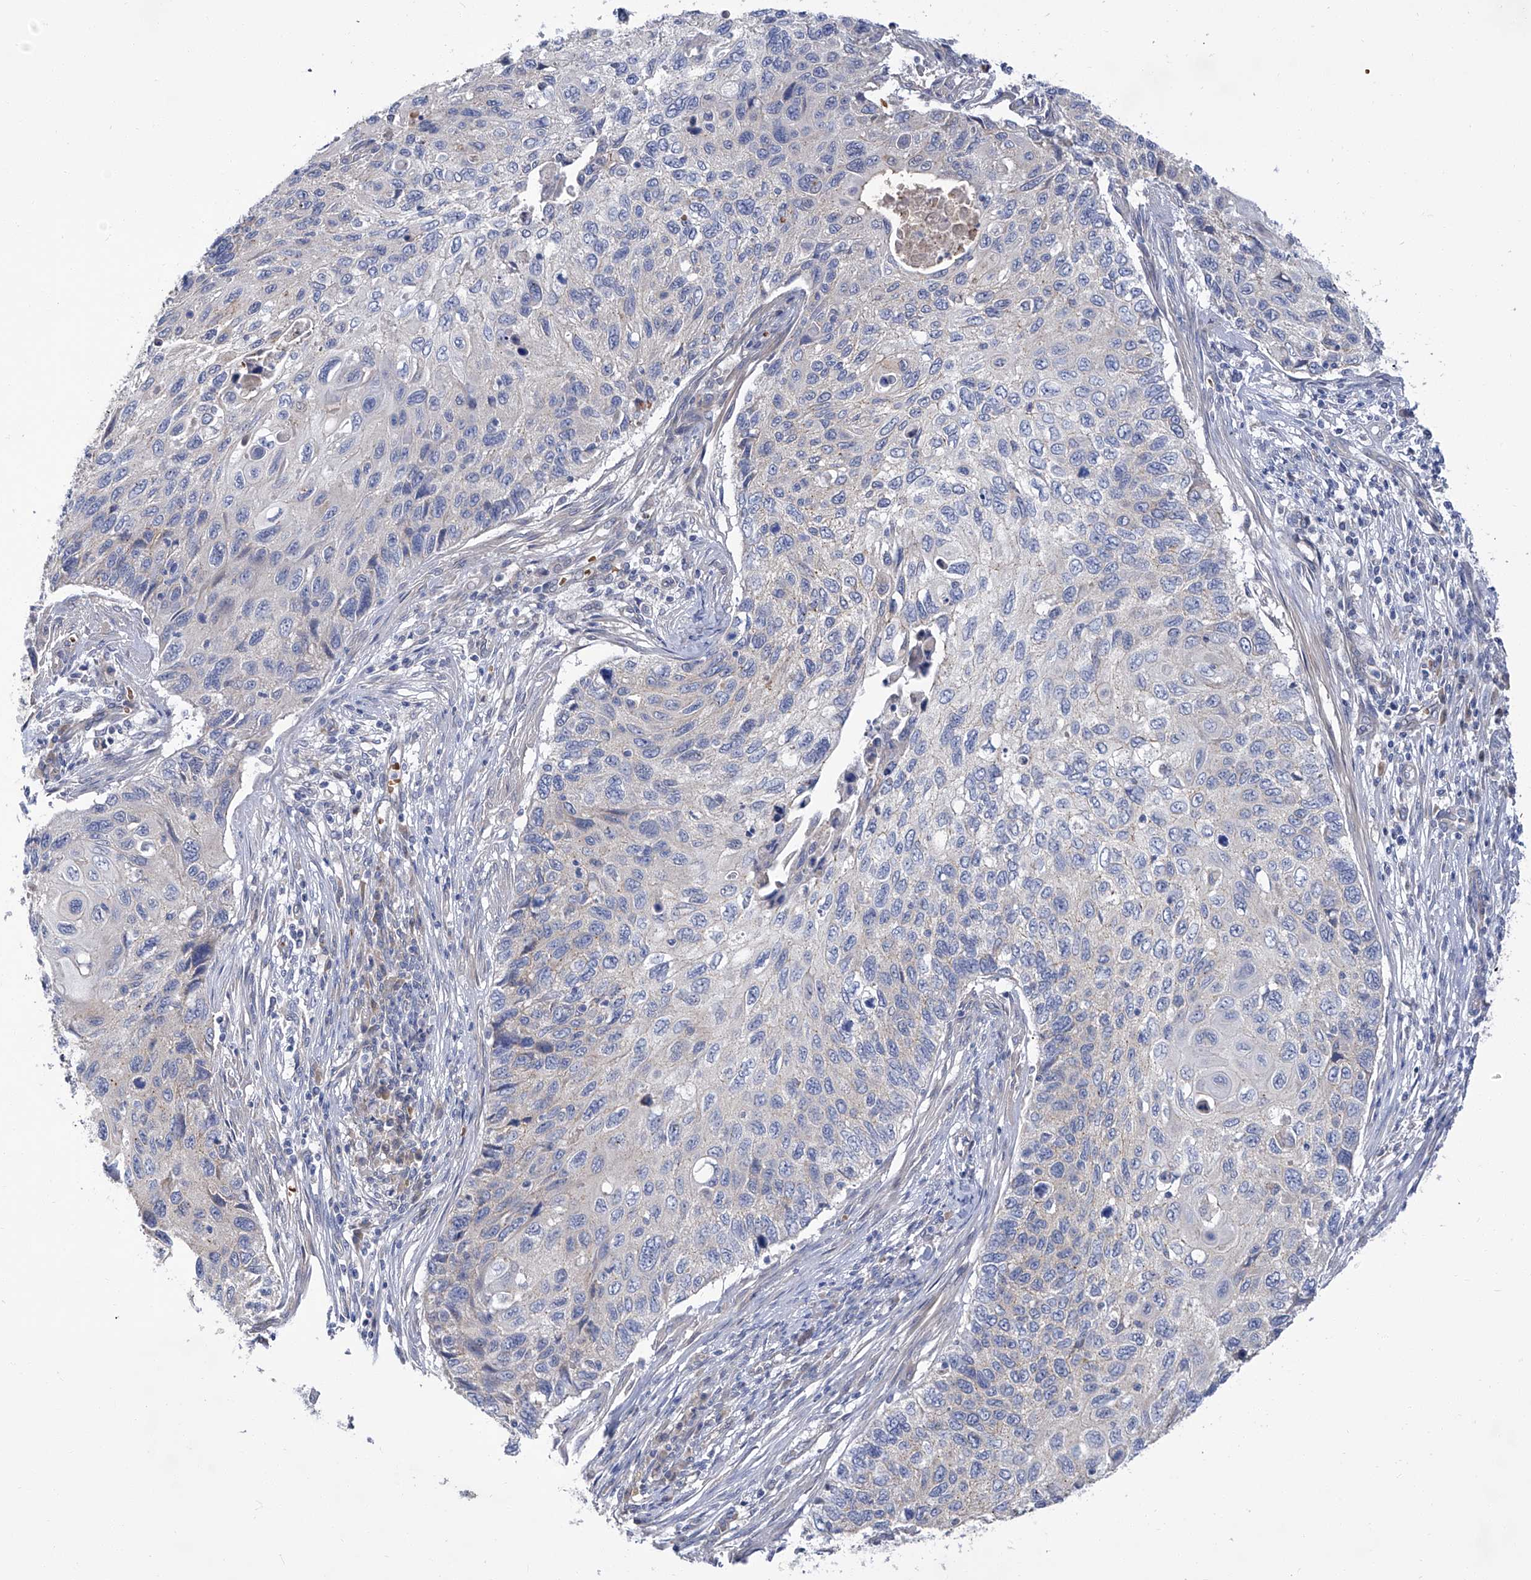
{"staining": {"intensity": "negative", "quantity": "none", "location": "none"}, "tissue": "cervical cancer", "cell_type": "Tumor cells", "image_type": "cancer", "snomed": [{"axis": "morphology", "description": "Squamous cell carcinoma, NOS"}, {"axis": "topography", "description": "Cervix"}], "caption": "The photomicrograph displays no significant positivity in tumor cells of cervical cancer.", "gene": "PARD3", "patient": {"sex": "female", "age": 70}}